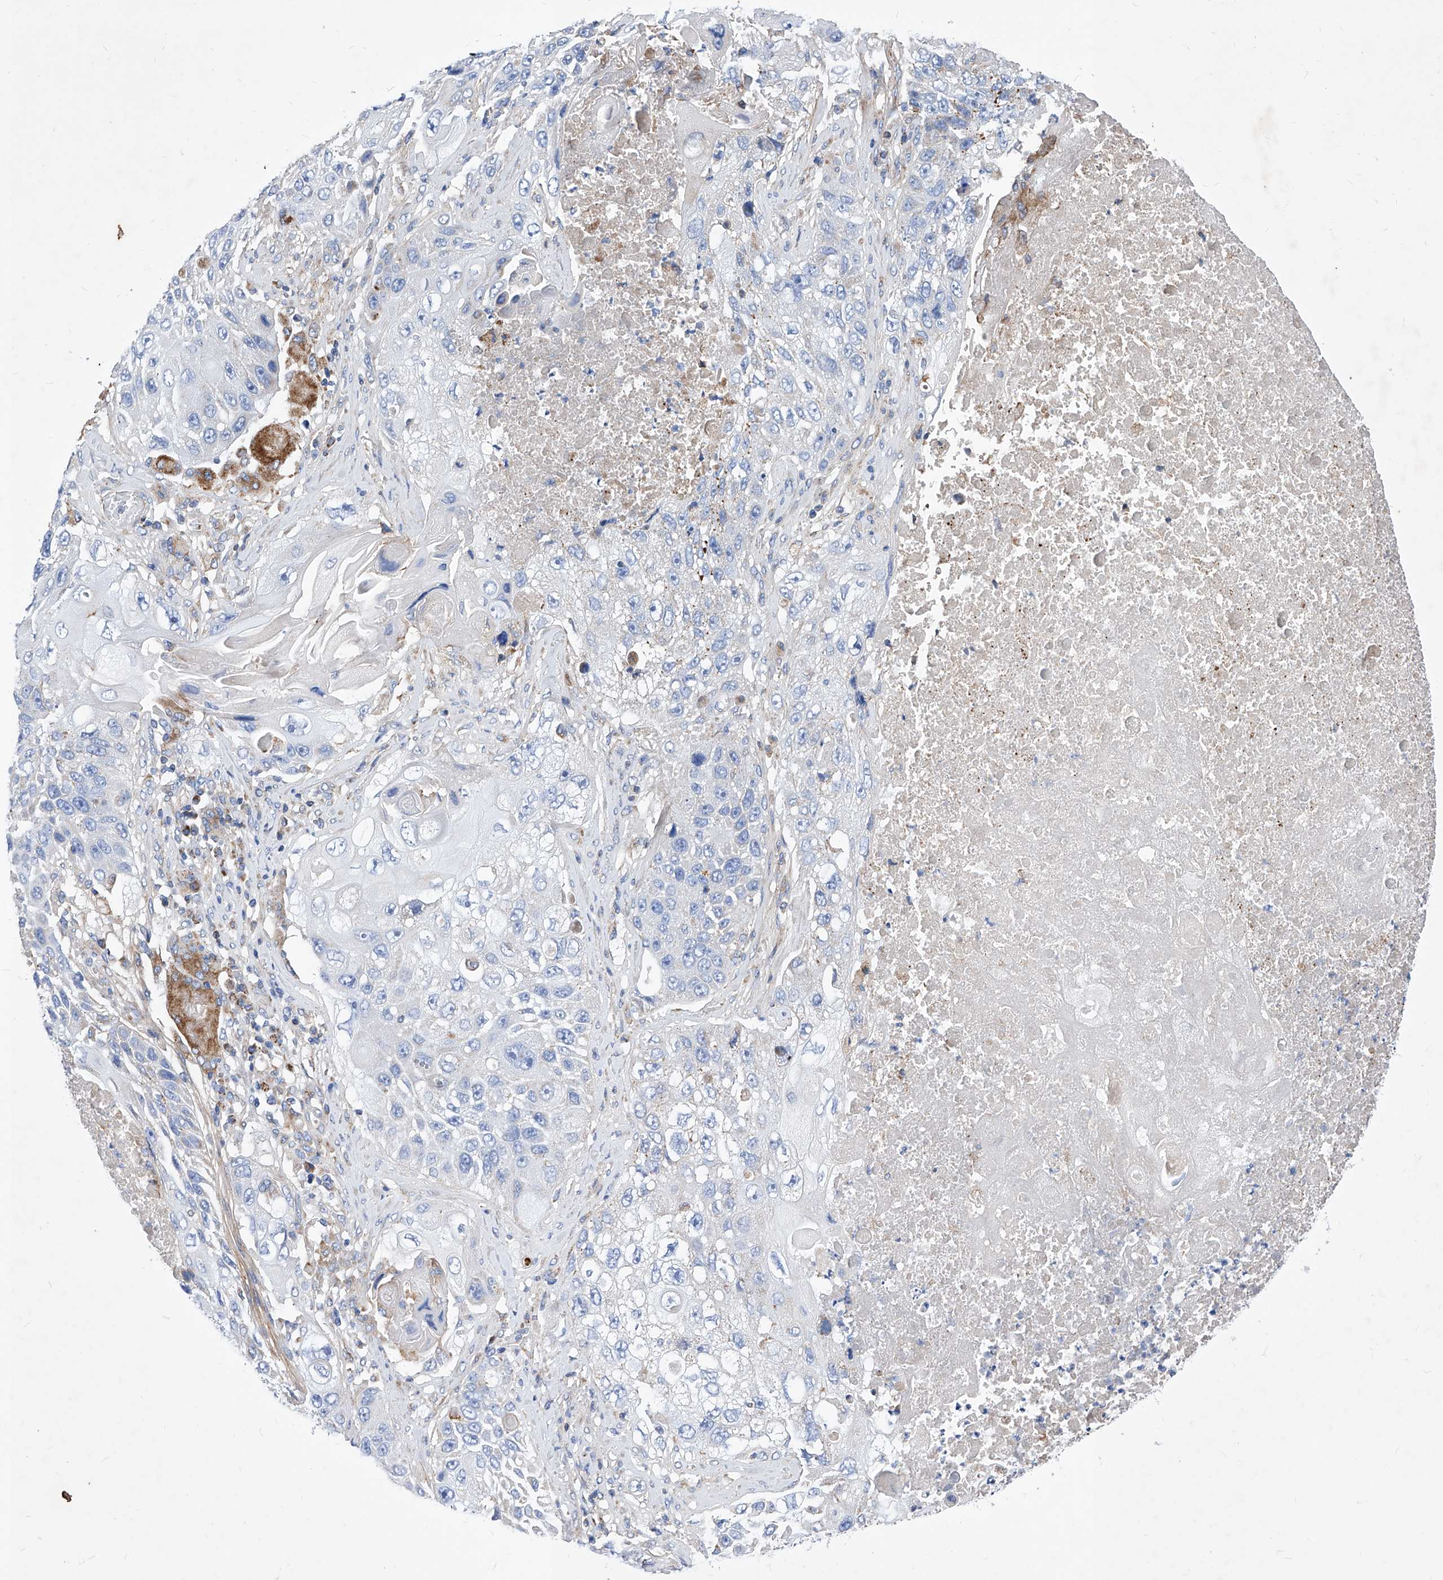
{"staining": {"intensity": "weak", "quantity": "<25%", "location": "cytoplasmic/membranous"}, "tissue": "lung cancer", "cell_type": "Tumor cells", "image_type": "cancer", "snomed": [{"axis": "morphology", "description": "Squamous cell carcinoma, NOS"}, {"axis": "topography", "description": "Lung"}], "caption": "Immunohistochemistry photomicrograph of squamous cell carcinoma (lung) stained for a protein (brown), which reveals no expression in tumor cells. (Brightfield microscopy of DAB (3,3'-diaminobenzidine) immunohistochemistry (IHC) at high magnification).", "gene": "HRNR", "patient": {"sex": "male", "age": 61}}